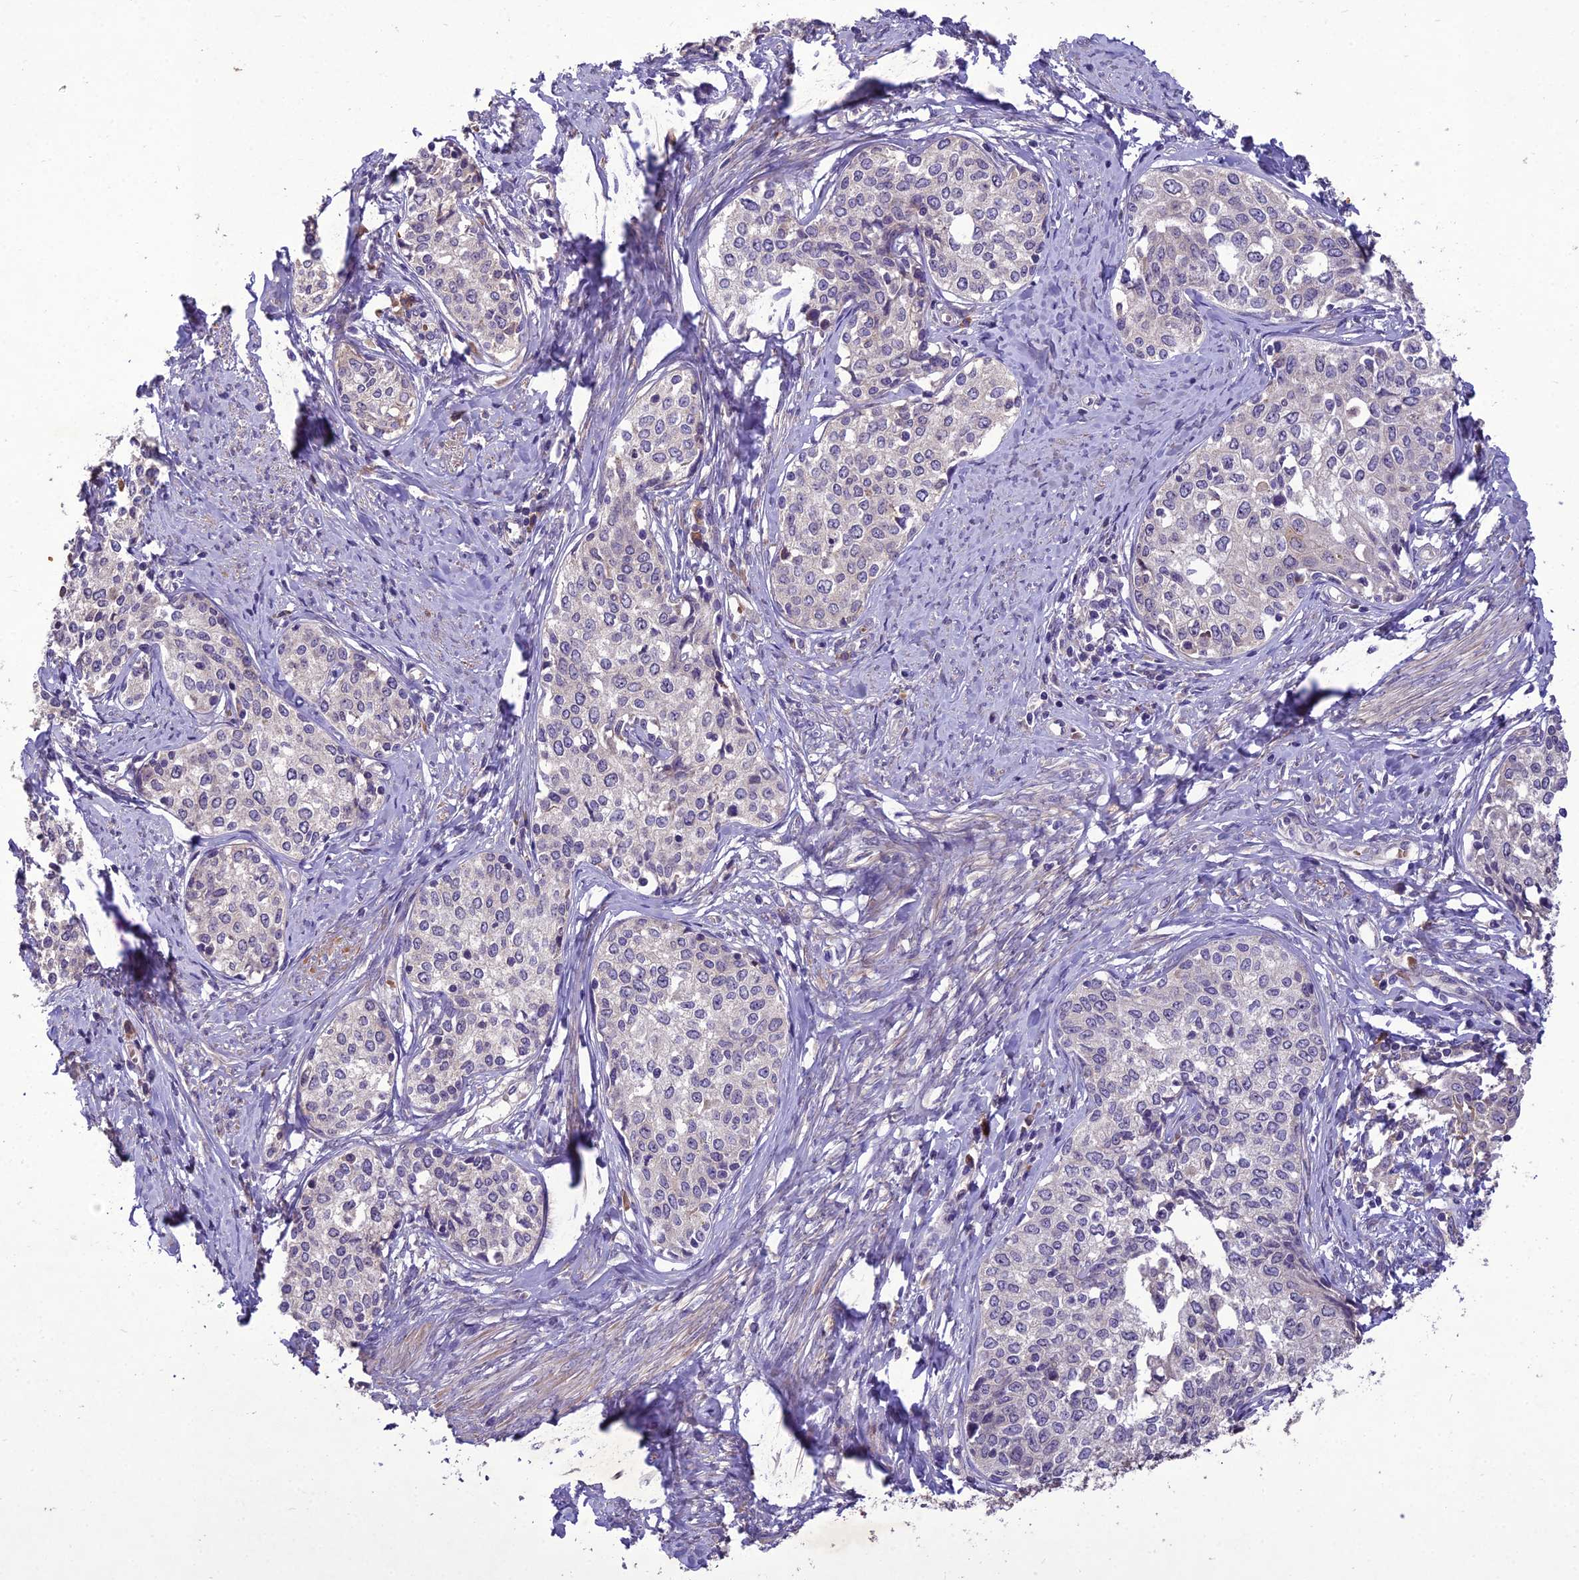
{"staining": {"intensity": "negative", "quantity": "none", "location": "none"}, "tissue": "cervical cancer", "cell_type": "Tumor cells", "image_type": "cancer", "snomed": [{"axis": "morphology", "description": "Squamous cell carcinoma, NOS"}, {"axis": "morphology", "description": "Adenocarcinoma, NOS"}, {"axis": "topography", "description": "Cervix"}], "caption": "Human adenocarcinoma (cervical) stained for a protein using immunohistochemistry reveals no expression in tumor cells.", "gene": "CENPL", "patient": {"sex": "female", "age": 52}}